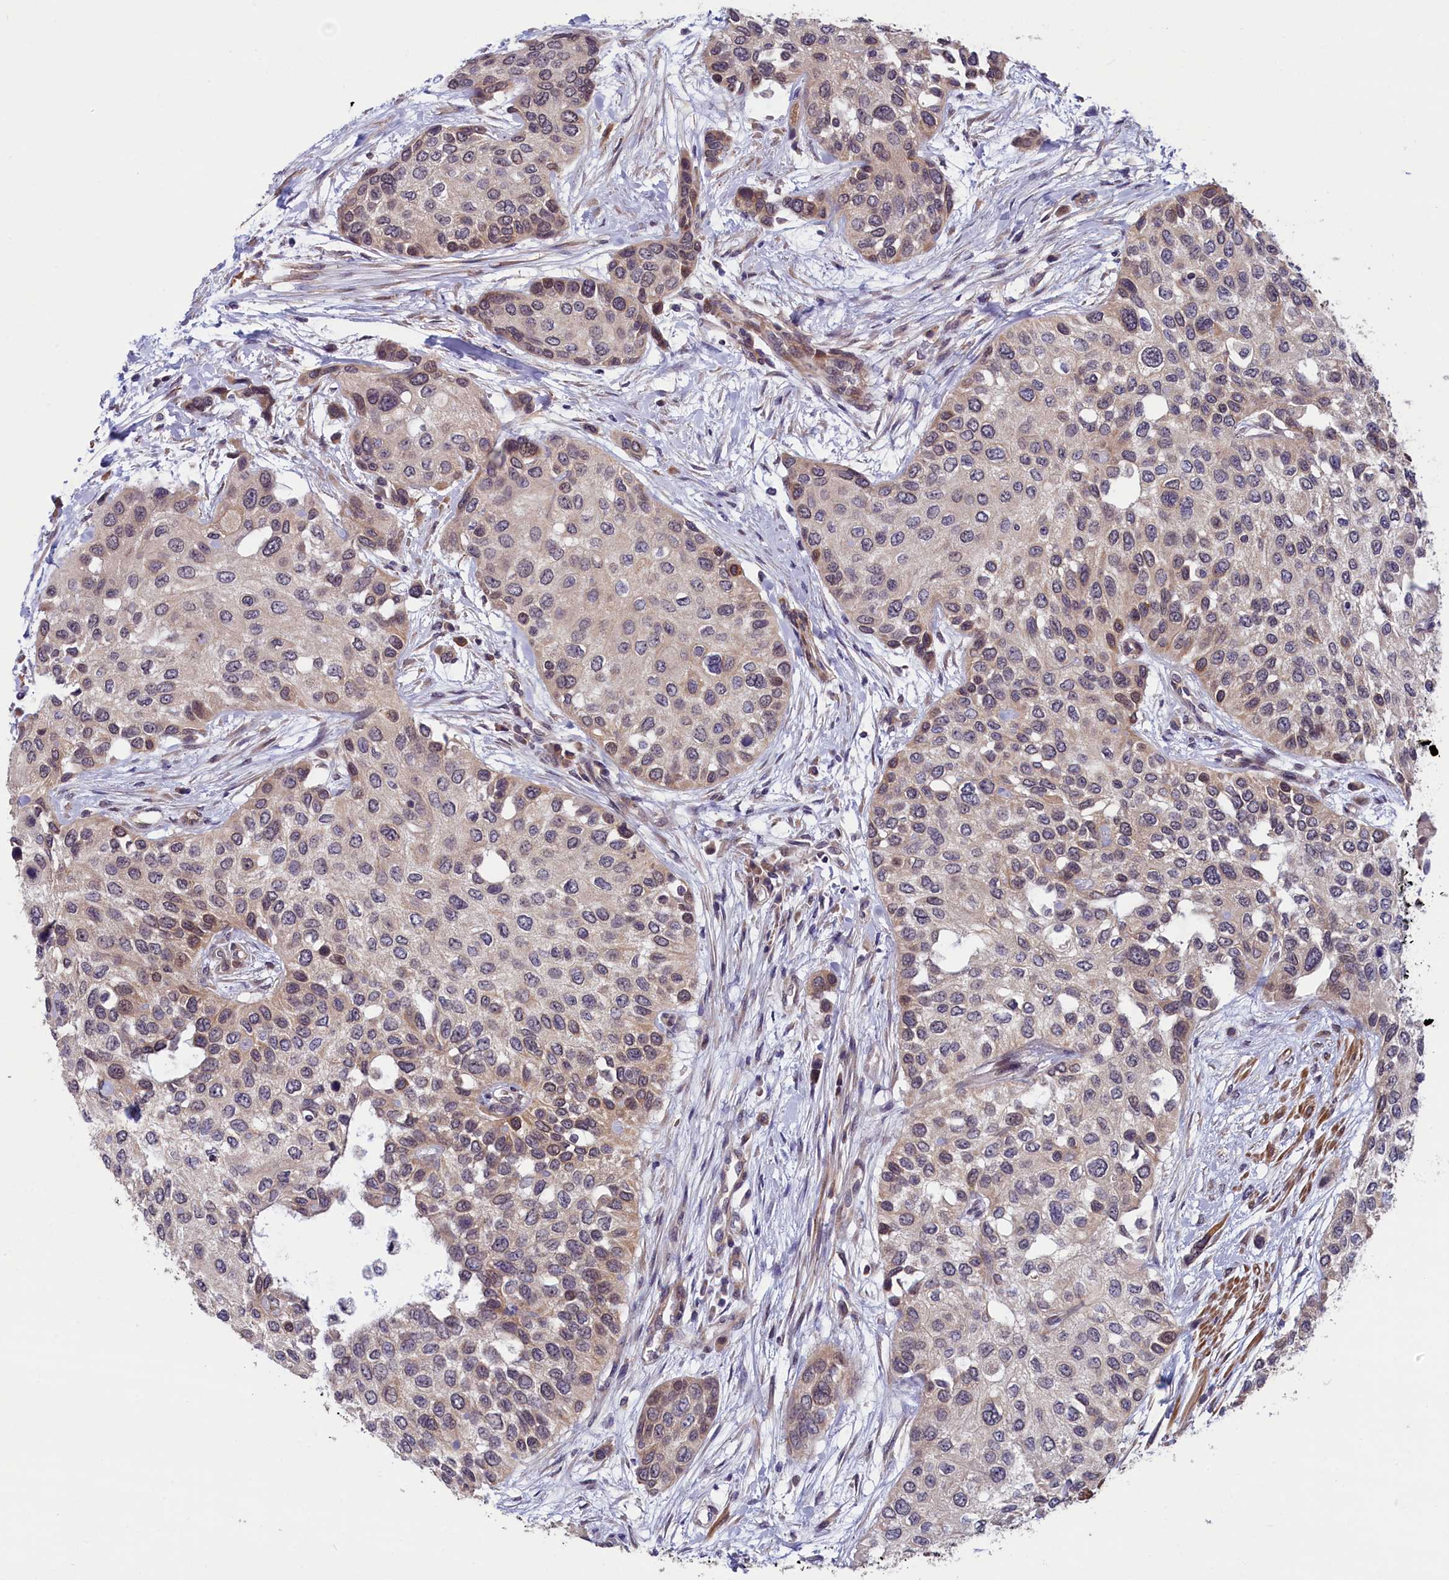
{"staining": {"intensity": "weak", "quantity": "<25%", "location": "cytoplasmic/membranous"}, "tissue": "urothelial cancer", "cell_type": "Tumor cells", "image_type": "cancer", "snomed": [{"axis": "morphology", "description": "Normal tissue, NOS"}, {"axis": "morphology", "description": "Urothelial carcinoma, High grade"}, {"axis": "topography", "description": "Vascular tissue"}, {"axis": "topography", "description": "Urinary bladder"}], "caption": "Urothelial cancer was stained to show a protein in brown. There is no significant staining in tumor cells.", "gene": "SLC39A6", "patient": {"sex": "female", "age": 56}}